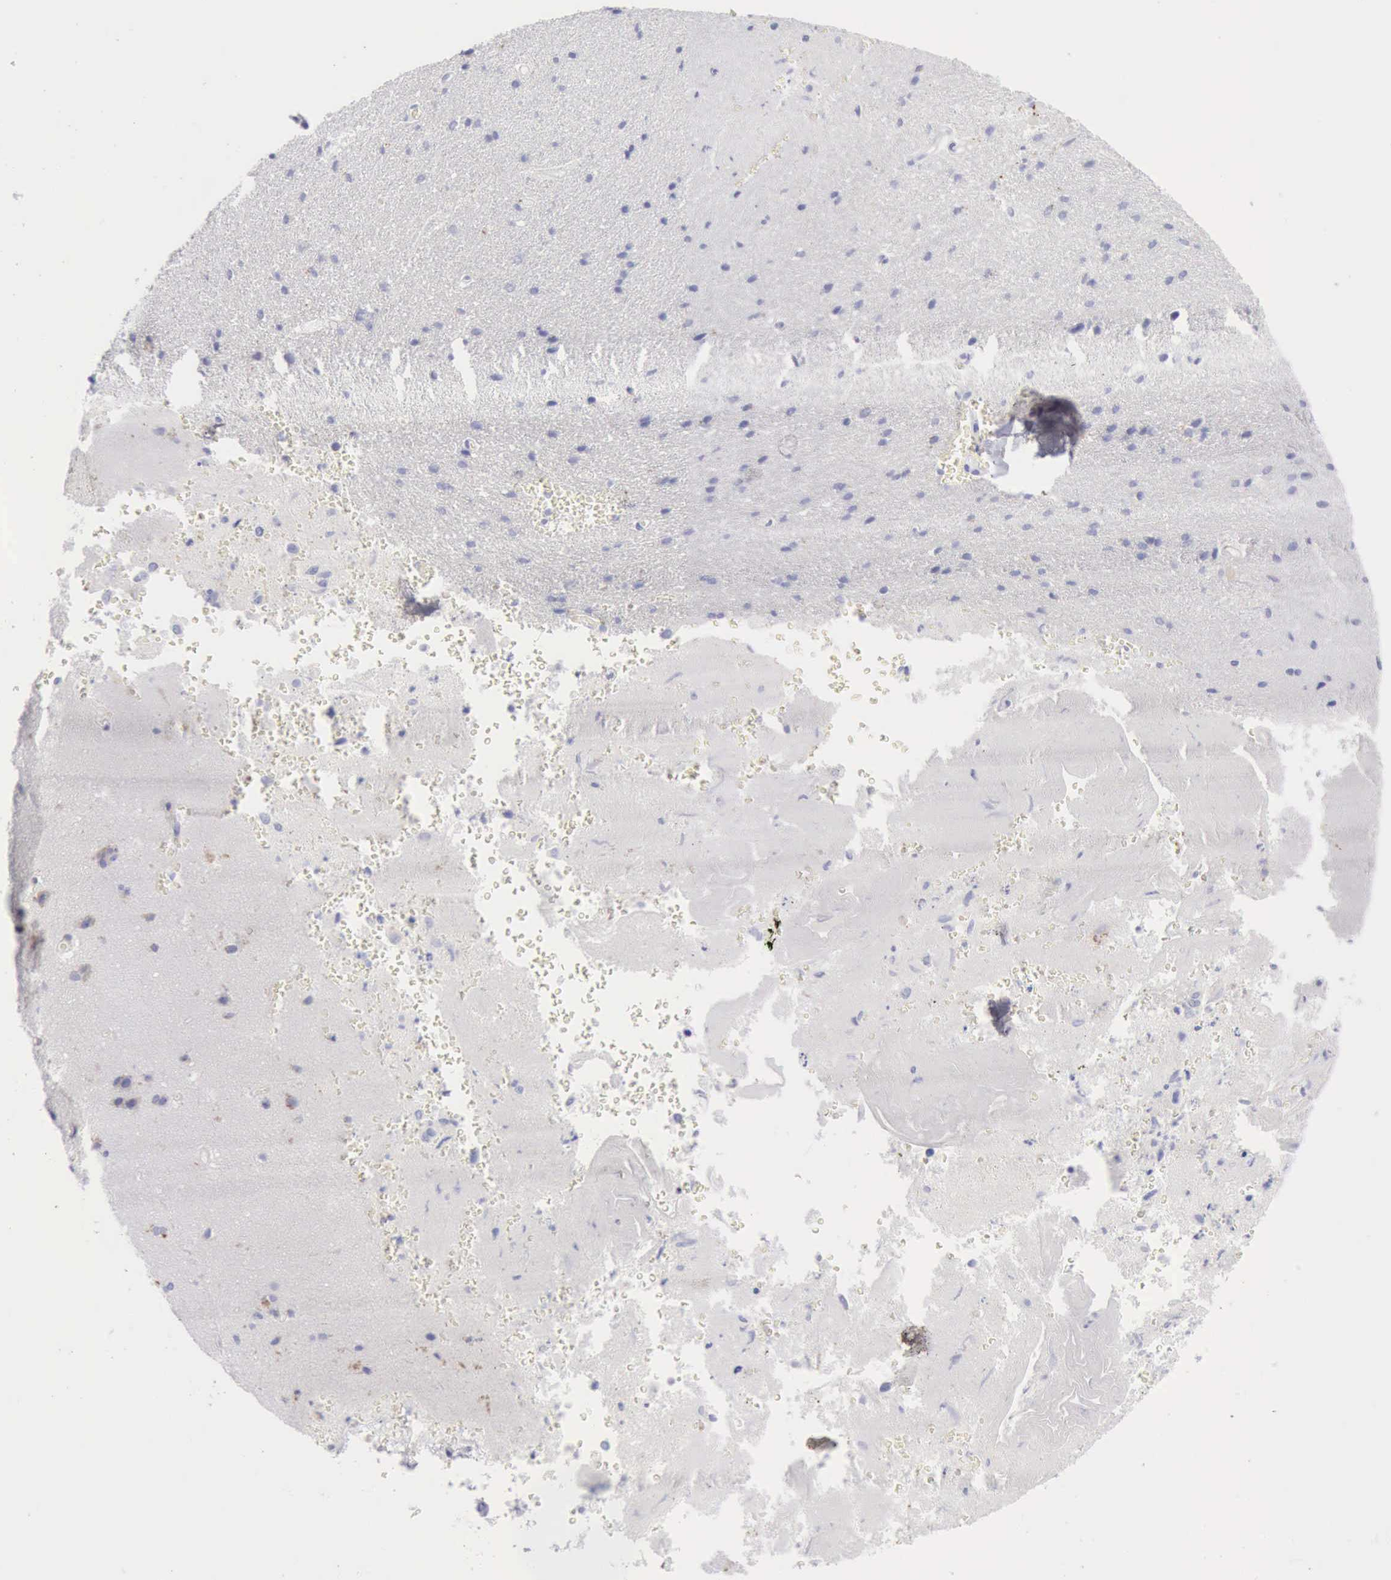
{"staining": {"intensity": "negative", "quantity": "none", "location": "none"}, "tissue": "cerebral cortex", "cell_type": "Endothelial cells", "image_type": "normal", "snomed": [{"axis": "morphology", "description": "Normal tissue, NOS"}, {"axis": "topography", "description": "Cerebral cortex"}], "caption": "Cerebral cortex stained for a protein using IHC displays no expression endothelial cells.", "gene": "CTSS", "patient": {"sex": "female", "age": 45}}